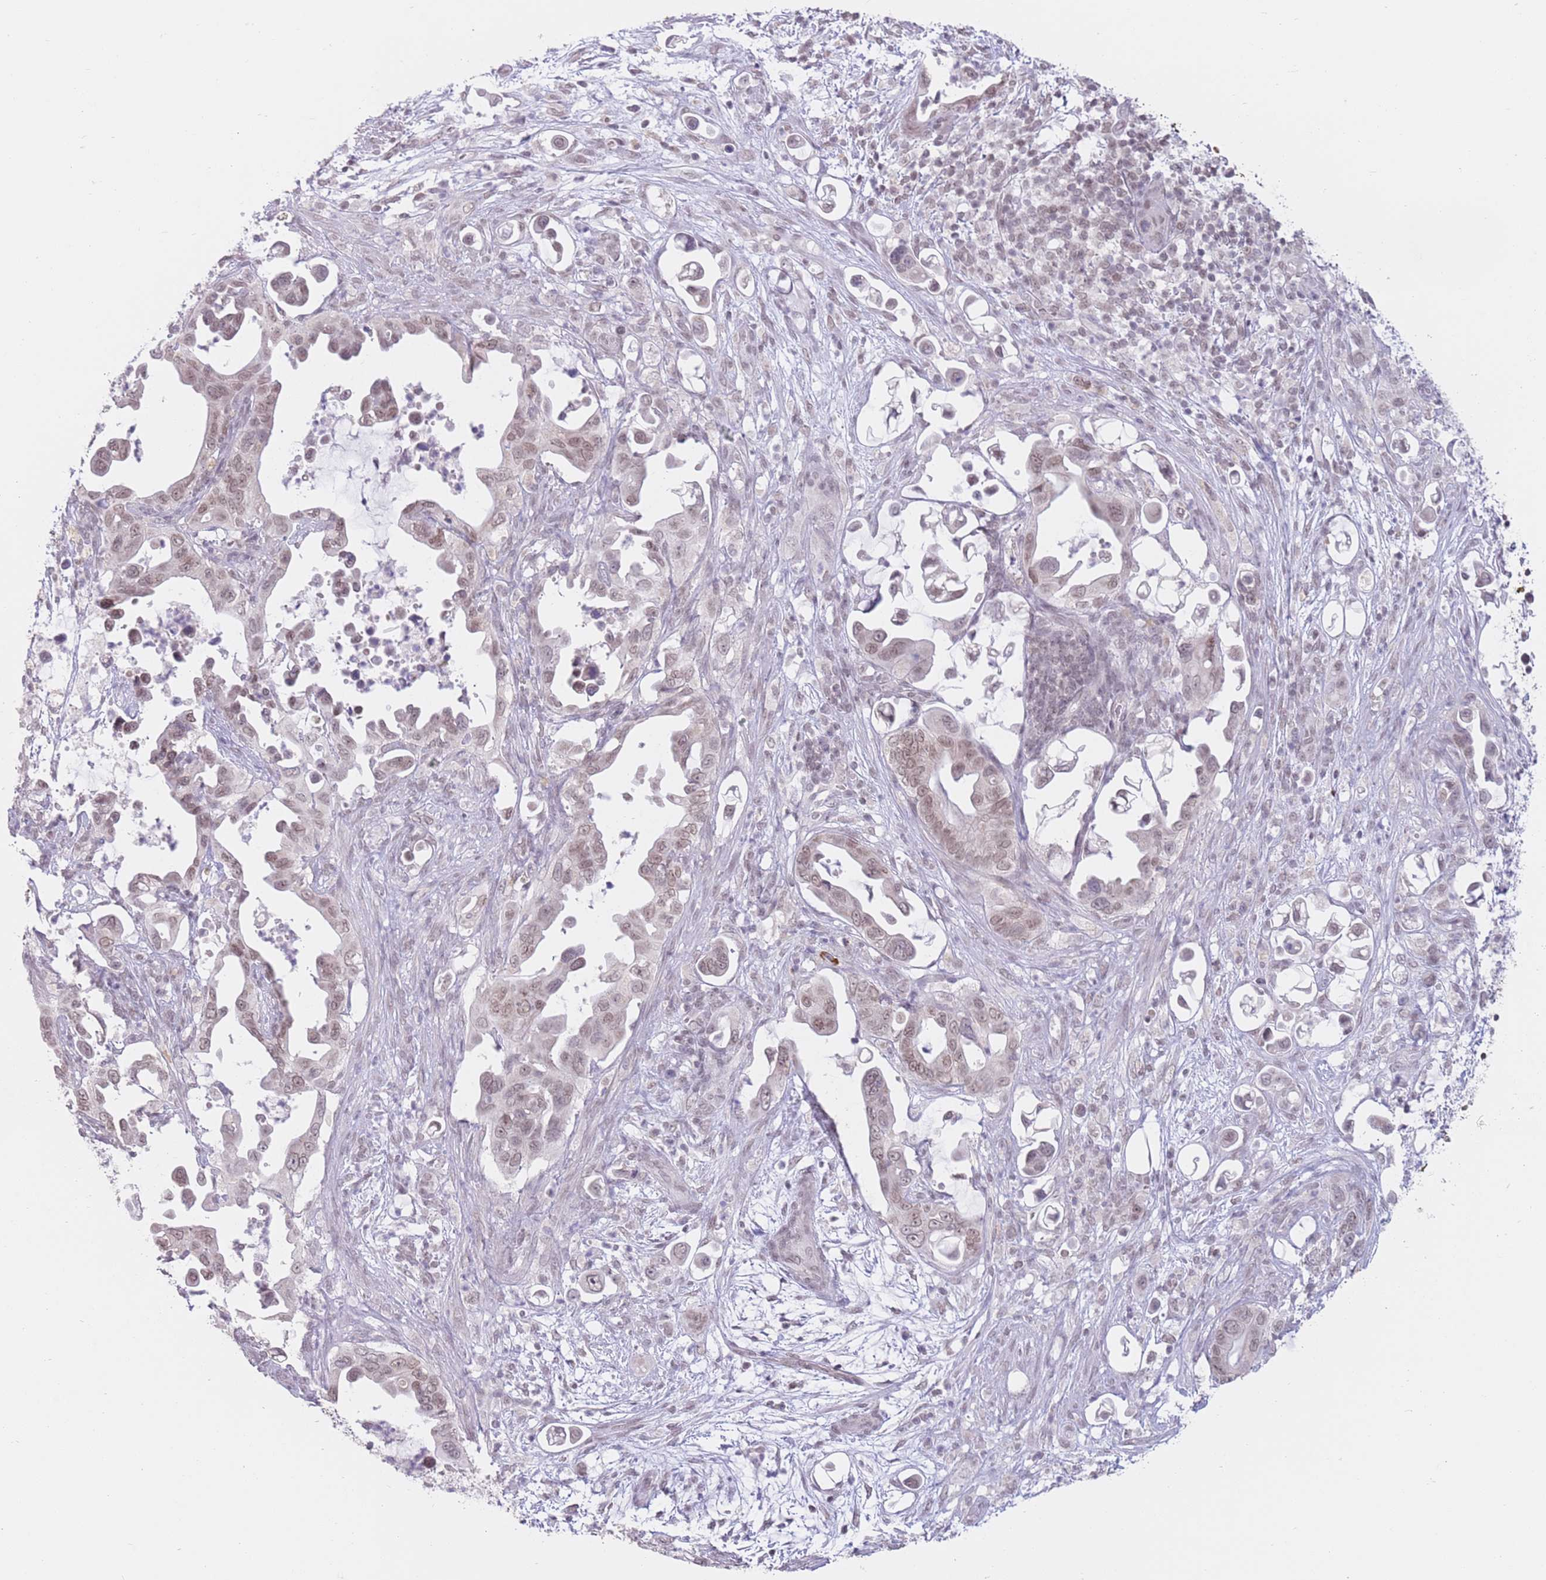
{"staining": {"intensity": "weak", "quantity": ">75%", "location": "nuclear"}, "tissue": "pancreatic cancer", "cell_type": "Tumor cells", "image_type": "cancer", "snomed": [{"axis": "morphology", "description": "Adenocarcinoma, NOS"}, {"axis": "topography", "description": "Pancreas"}], "caption": "Adenocarcinoma (pancreatic) was stained to show a protein in brown. There is low levels of weak nuclear staining in approximately >75% of tumor cells.", "gene": "ZNF574", "patient": {"sex": "male", "age": 61}}